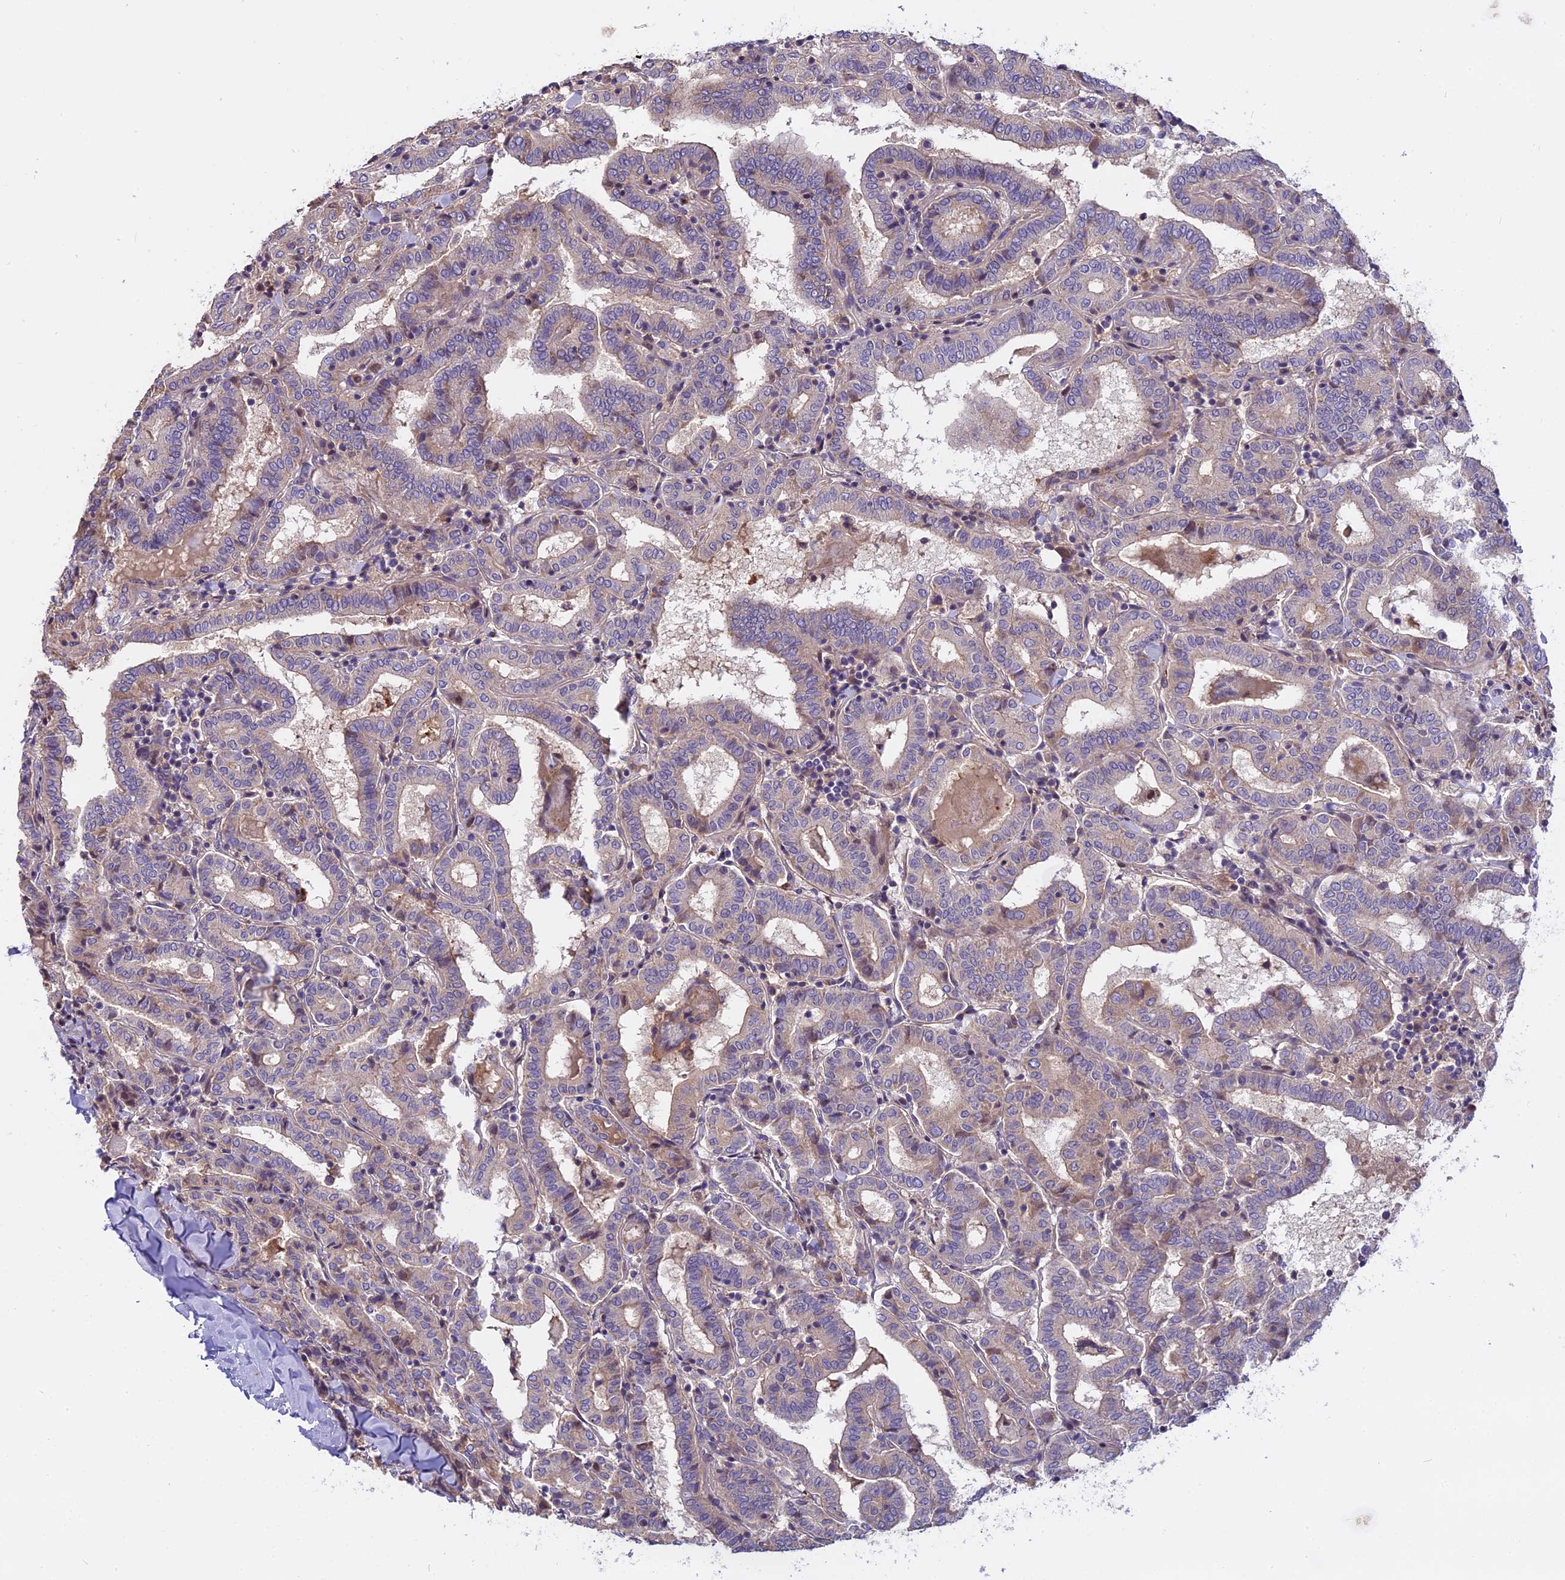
{"staining": {"intensity": "moderate", "quantity": "<25%", "location": "cytoplasmic/membranous"}, "tissue": "thyroid cancer", "cell_type": "Tumor cells", "image_type": "cancer", "snomed": [{"axis": "morphology", "description": "Papillary adenocarcinoma, NOS"}, {"axis": "topography", "description": "Thyroid gland"}], "caption": "High-power microscopy captured an immunohistochemistry histopathology image of thyroid cancer, revealing moderate cytoplasmic/membranous staining in about <25% of tumor cells. The staining is performed using DAB (3,3'-diaminobenzidine) brown chromogen to label protein expression. The nuclei are counter-stained blue using hematoxylin.", "gene": "FAM98C", "patient": {"sex": "female", "age": 72}}